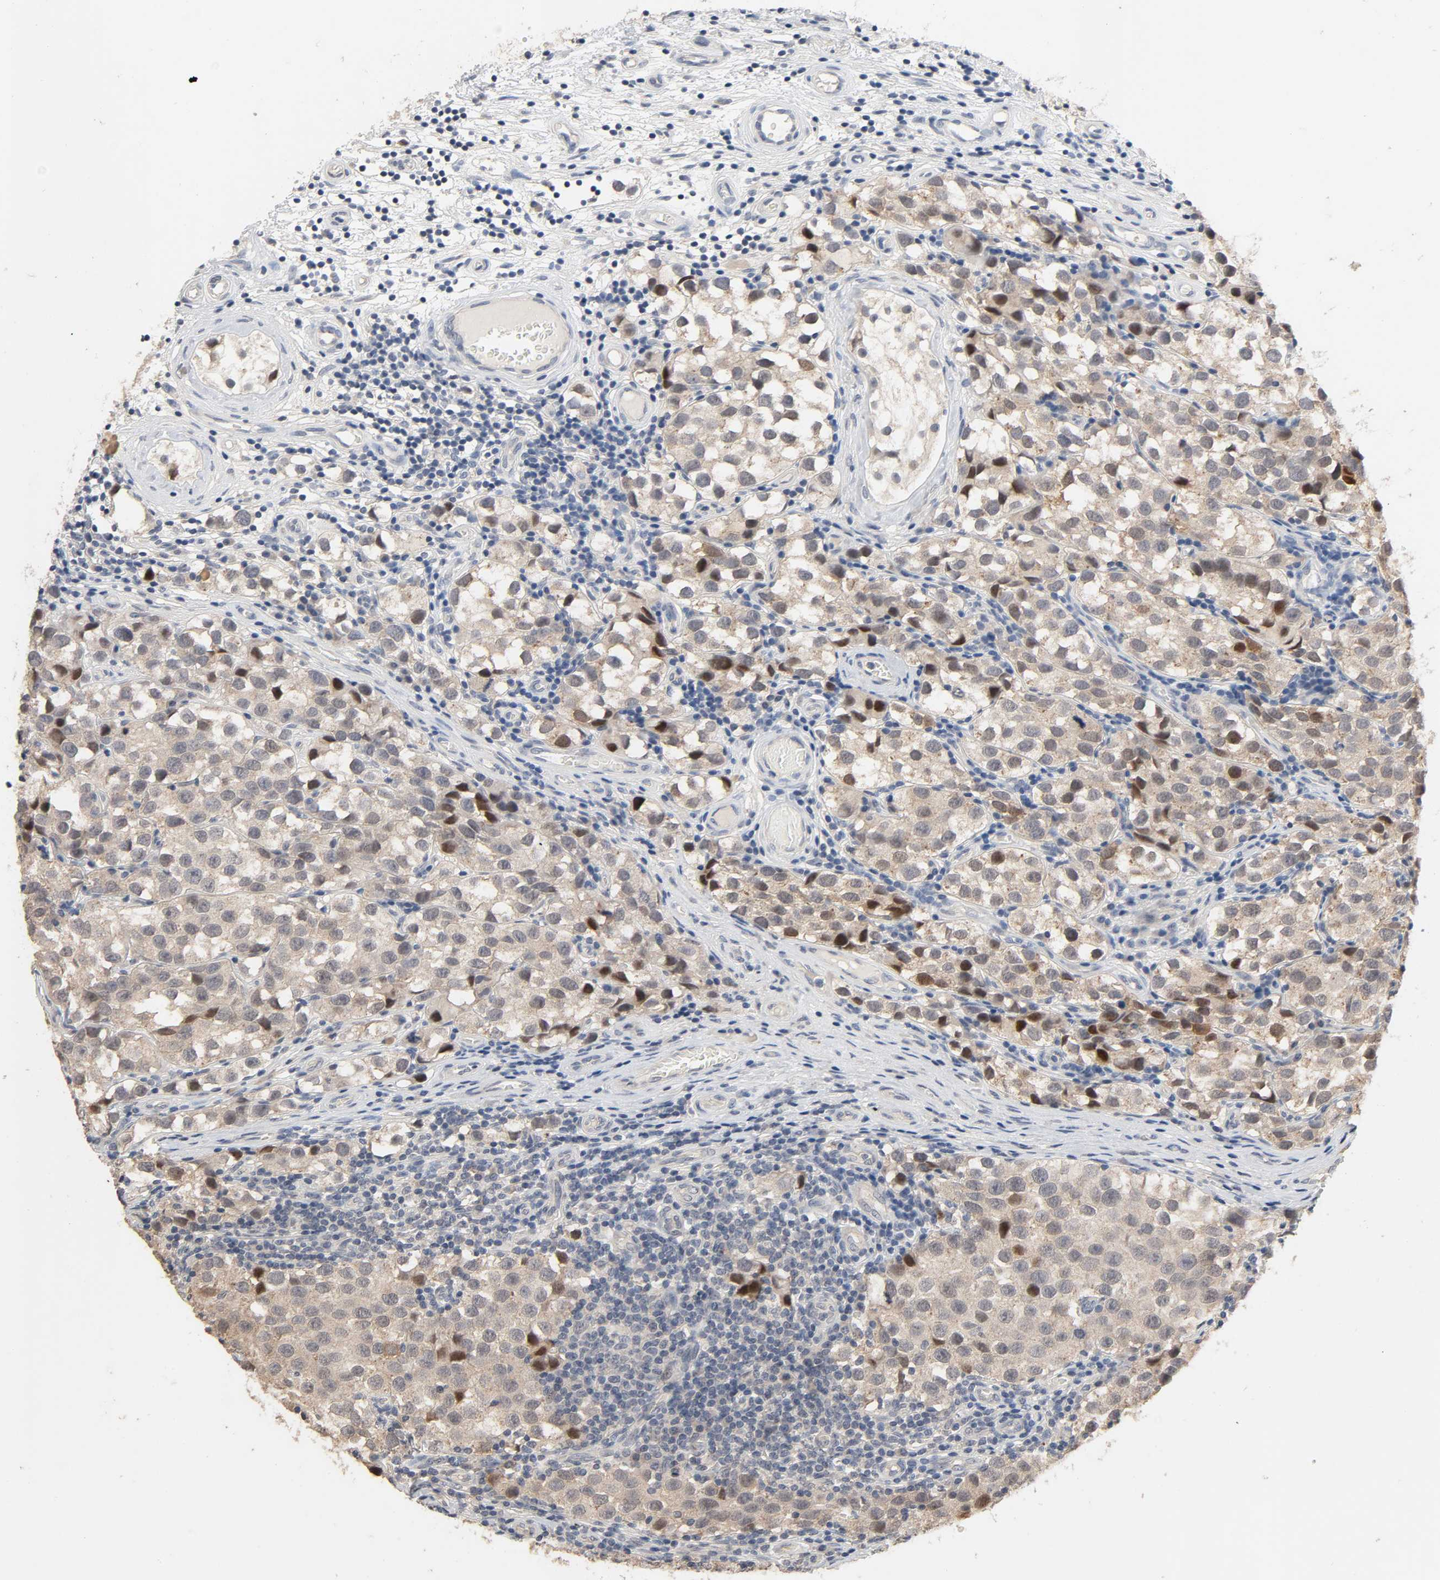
{"staining": {"intensity": "moderate", "quantity": "<25%", "location": "nuclear"}, "tissue": "testis cancer", "cell_type": "Tumor cells", "image_type": "cancer", "snomed": [{"axis": "morphology", "description": "Seminoma, NOS"}, {"axis": "topography", "description": "Testis"}], "caption": "The immunohistochemical stain labels moderate nuclear staining in tumor cells of testis cancer tissue. The staining was performed using DAB, with brown indicating positive protein expression. Nuclei are stained blue with hematoxylin.", "gene": "MAGEA8", "patient": {"sex": "male", "age": 39}}